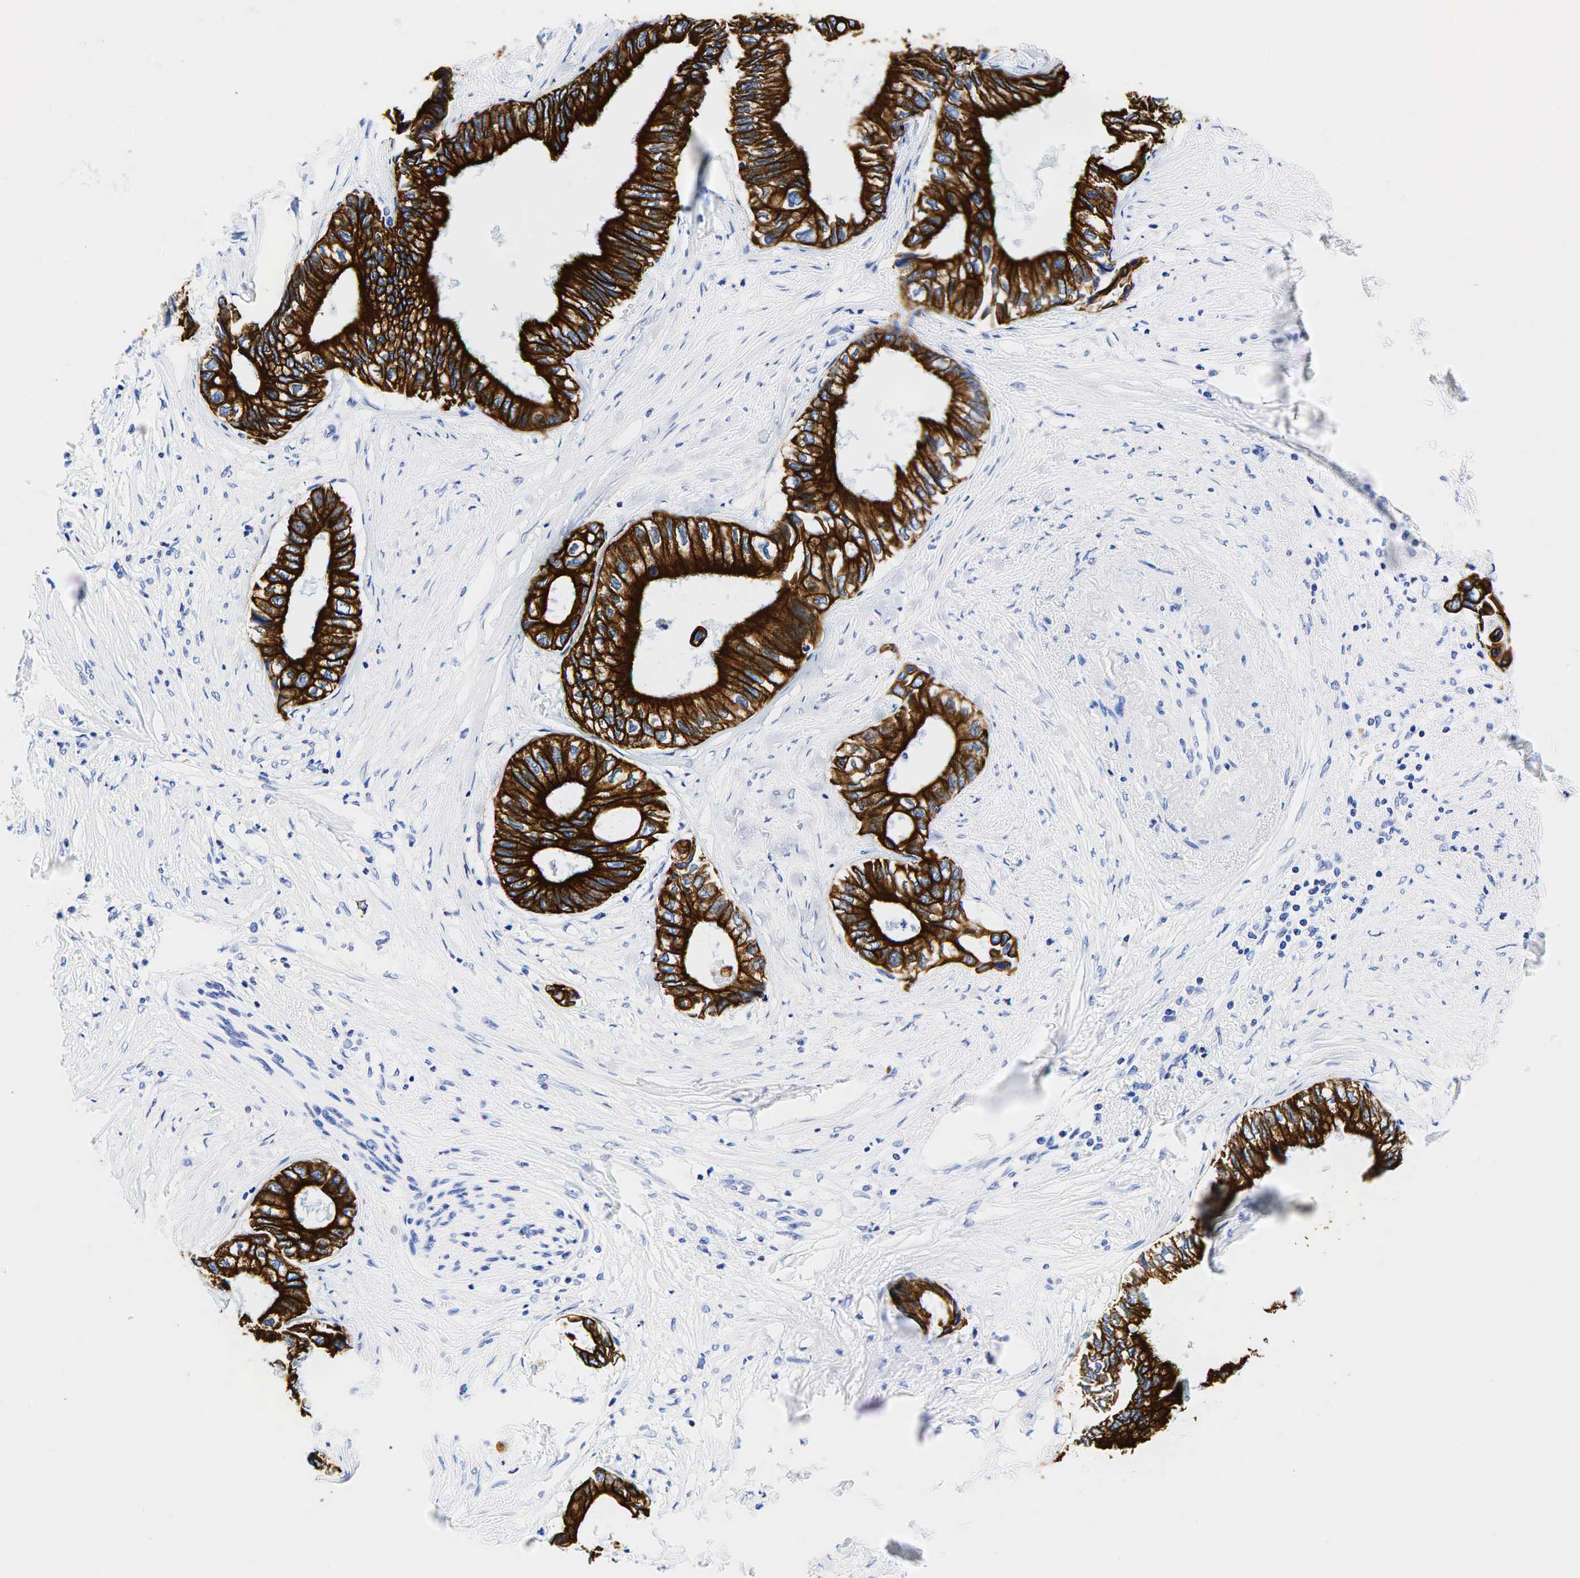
{"staining": {"intensity": "strong", "quantity": ">75%", "location": "cytoplasmic/membranous"}, "tissue": "pancreatic cancer", "cell_type": "Tumor cells", "image_type": "cancer", "snomed": [{"axis": "morphology", "description": "Adenocarcinoma, NOS"}, {"axis": "topography", "description": "Pancreas"}], "caption": "Approximately >75% of tumor cells in human pancreatic adenocarcinoma display strong cytoplasmic/membranous protein expression as visualized by brown immunohistochemical staining.", "gene": "KRT19", "patient": {"sex": "female", "age": 66}}